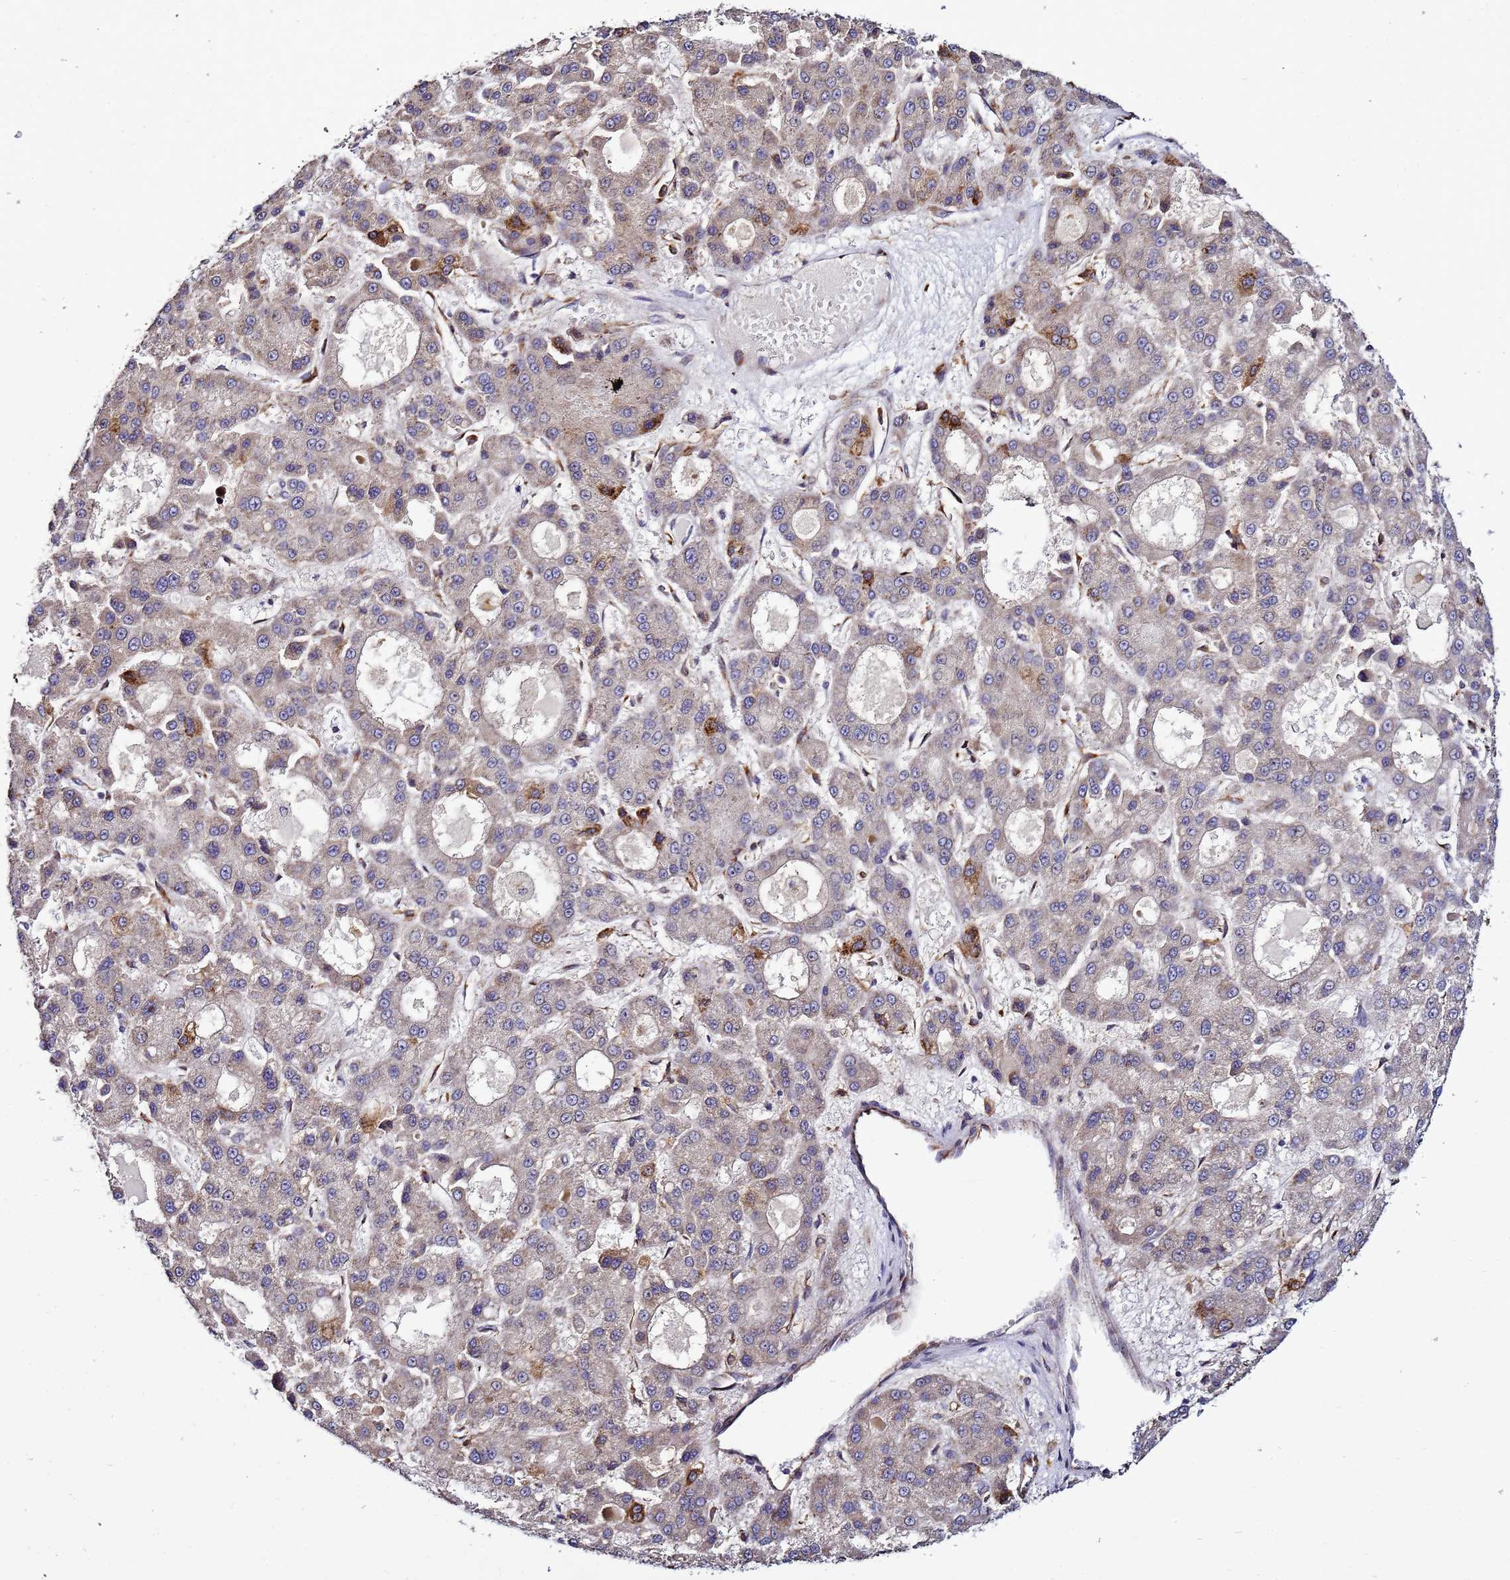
{"staining": {"intensity": "weak", "quantity": "25%-75%", "location": "cytoplasmic/membranous"}, "tissue": "liver cancer", "cell_type": "Tumor cells", "image_type": "cancer", "snomed": [{"axis": "morphology", "description": "Carcinoma, Hepatocellular, NOS"}, {"axis": "topography", "description": "Liver"}], "caption": "Hepatocellular carcinoma (liver) stained with DAB (3,3'-diaminobenzidine) immunohistochemistry displays low levels of weak cytoplasmic/membranous positivity in about 25%-75% of tumor cells.", "gene": "NOL8", "patient": {"sex": "male", "age": 70}}